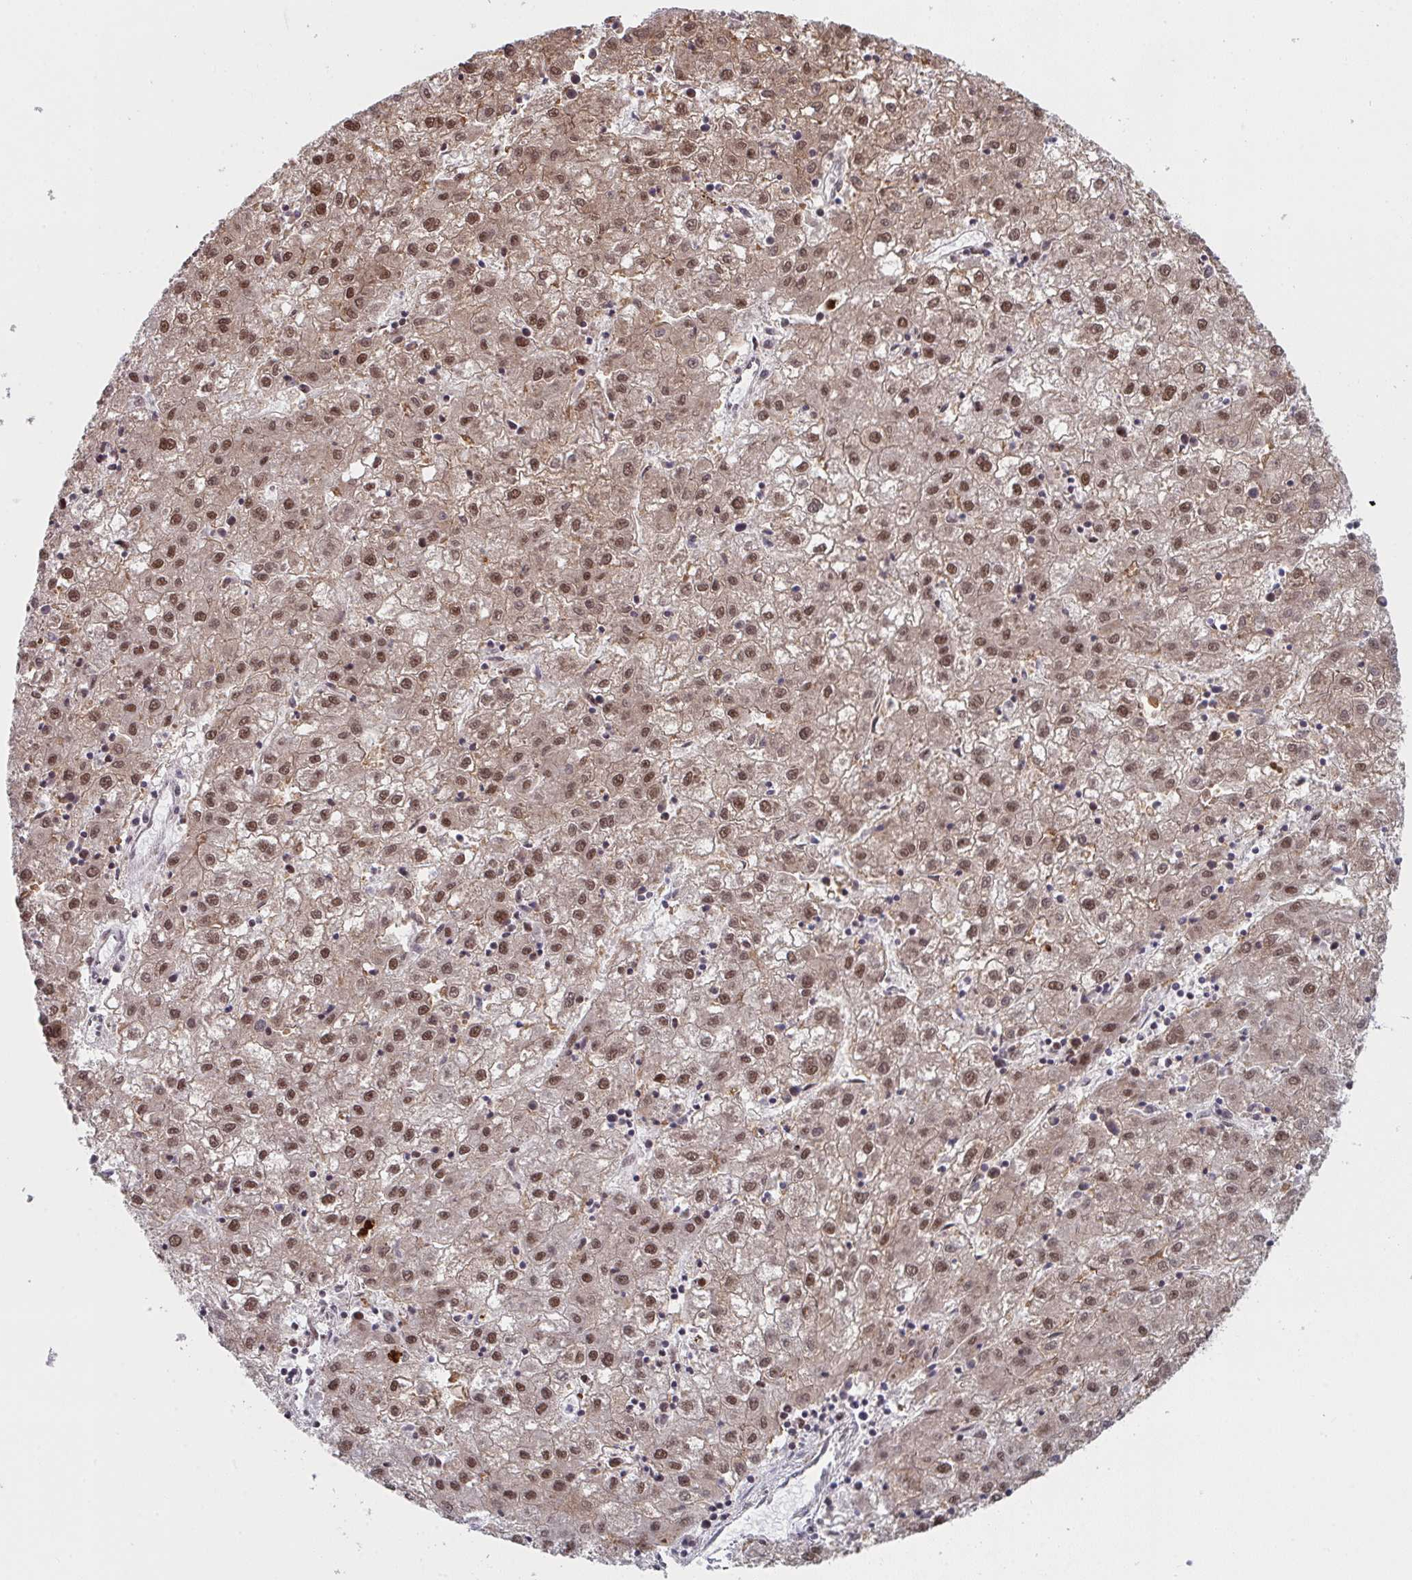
{"staining": {"intensity": "moderate", "quantity": ">75%", "location": "cytoplasmic/membranous,nuclear"}, "tissue": "liver cancer", "cell_type": "Tumor cells", "image_type": "cancer", "snomed": [{"axis": "morphology", "description": "Carcinoma, Hepatocellular, NOS"}, {"axis": "topography", "description": "Liver"}], "caption": "Immunohistochemistry (DAB (3,3'-diaminobenzidine)) staining of liver cancer (hepatocellular carcinoma) shows moderate cytoplasmic/membranous and nuclear protein positivity in approximately >75% of tumor cells. (IHC, brightfield microscopy, high magnification).", "gene": "SNRNP70", "patient": {"sex": "male", "age": 72}}